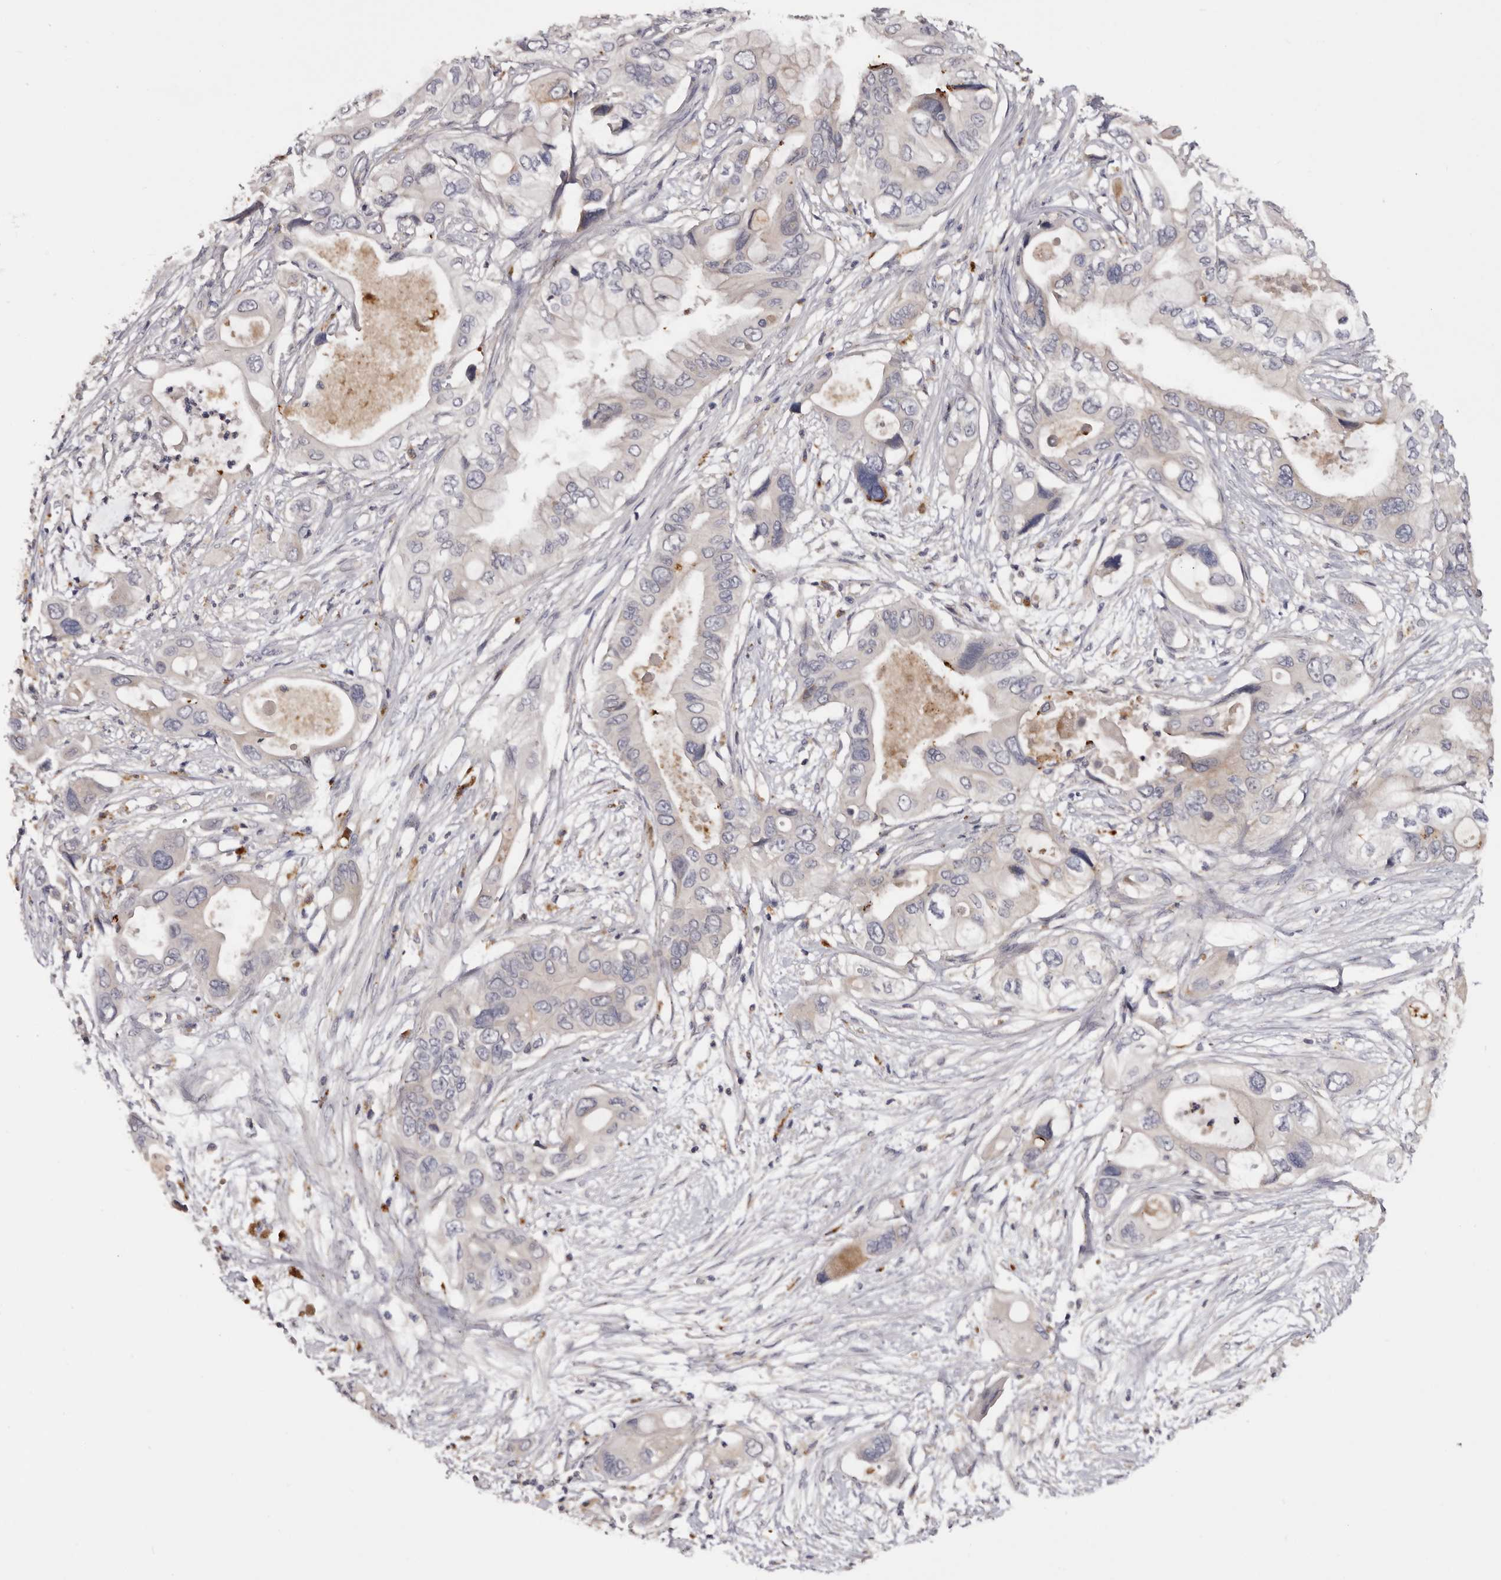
{"staining": {"intensity": "negative", "quantity": "none", "location": "none"}, "tissue": "pancreatic cancer", "cell_type": "Tumor cells", "image_type": "cancer", "snomed": [{"axis": "morphology", "description": "Adenocarcinoma, NOS"}, {"axis": "topography", "description": "Pancreas"}], "caption": "Tumor cells show no significant expression in pancreatic cancer. (DAB immunohistochemistry visualized using brightfield microscopy, high magnification).", "gene": "DAP", "patient": {"sex": "male", "age": 66}}